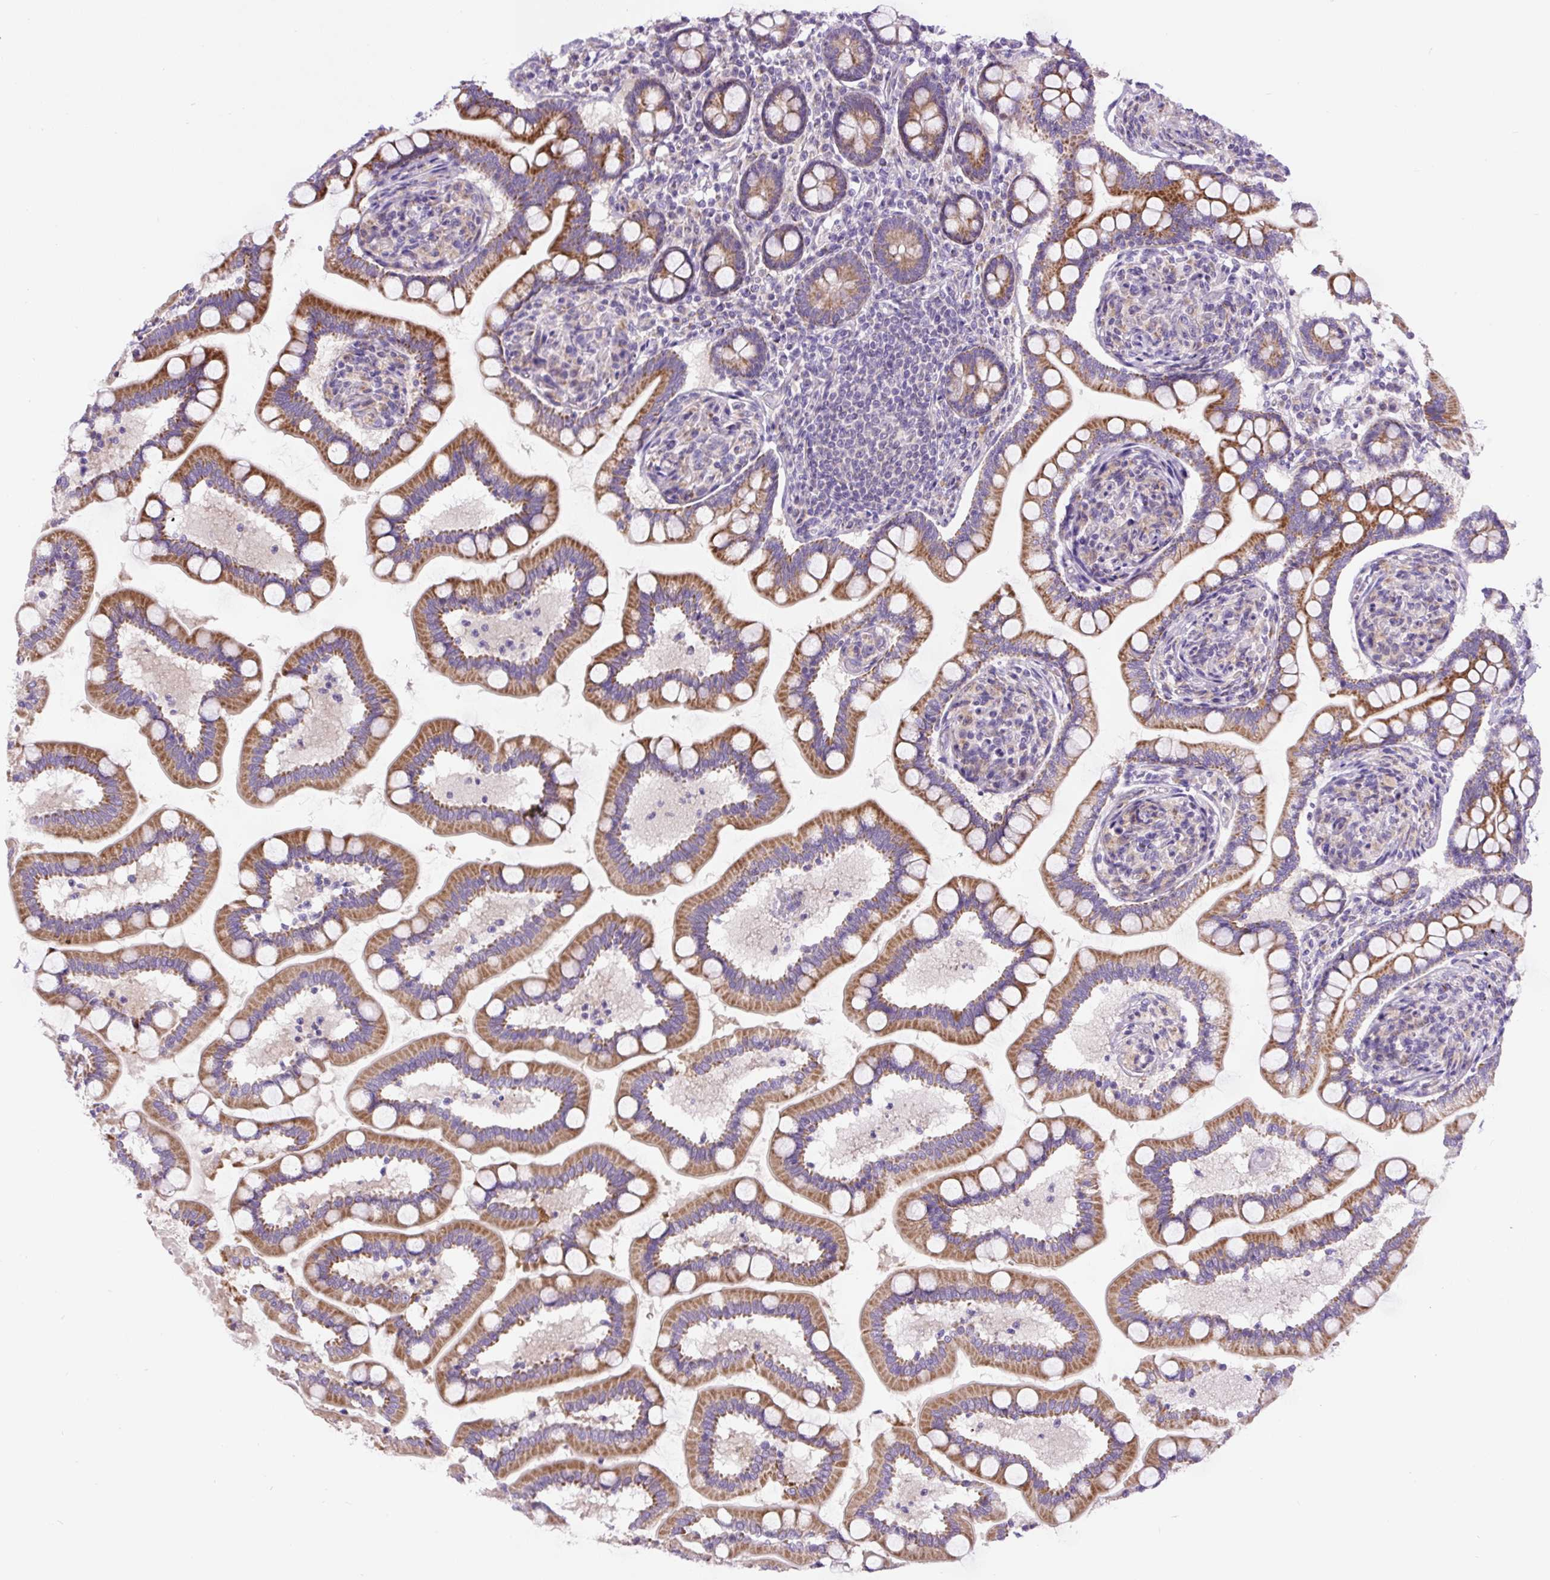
{"staining": {"intensity": "moderate", "quantity": "25%-75%", "location": "cytoplasmic/membranous"}, "tissue": "small intestine", "cell_type": "Glandular cells", "image_type": "normal", "snomed": [{"axis": "morphology", "description": "Normal tissue, NOS"}, {"axis": "topography", "description": "Small intestine"}], "caption": "Small intestine stained with IHC reveals moderate cytoplasmic/membranous positivity in approximately 25%-75% of glandular cells.", "gene": "HPS4", "patient": {"sex": "female", "age": 64}}